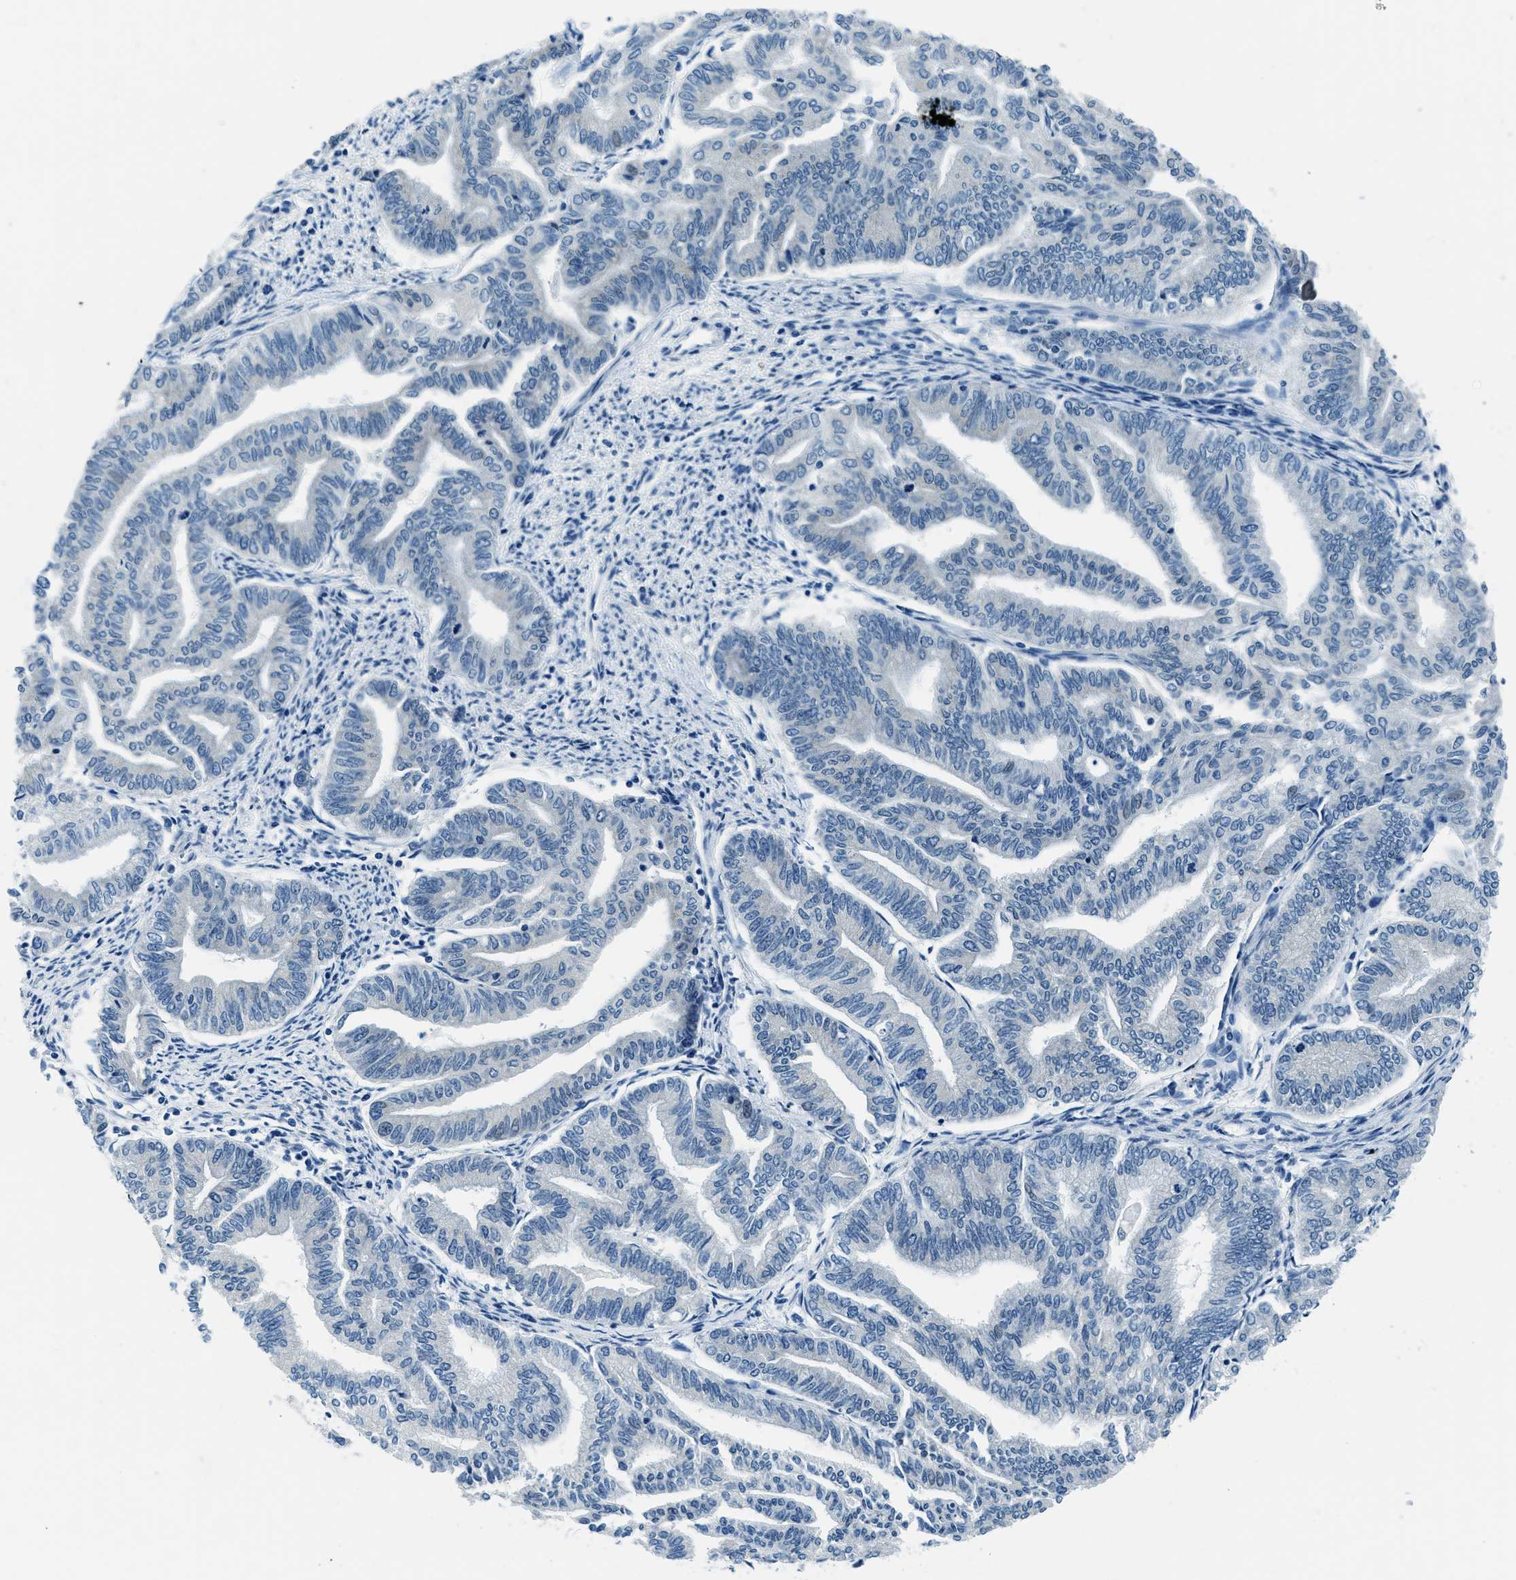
{"staining": {"intensity": "negative", "quantity": "none", "location": "none"}, "tissue": "endometrial cancer", "cell_type": "Tumor cells", "image_type": "cancer", "snomed": [{"axis": "morphology", "description": "Adenocarcinoma, NOS"}, {"axis": "topography", "description": "Endometrium"}], "caption": "This is an immunohistochemistry image of endometrial adenocarcinoma. There is no staining in tumor cells.", "gene": "UBAC2", "patient": {"sex": "female", "age": 79}}